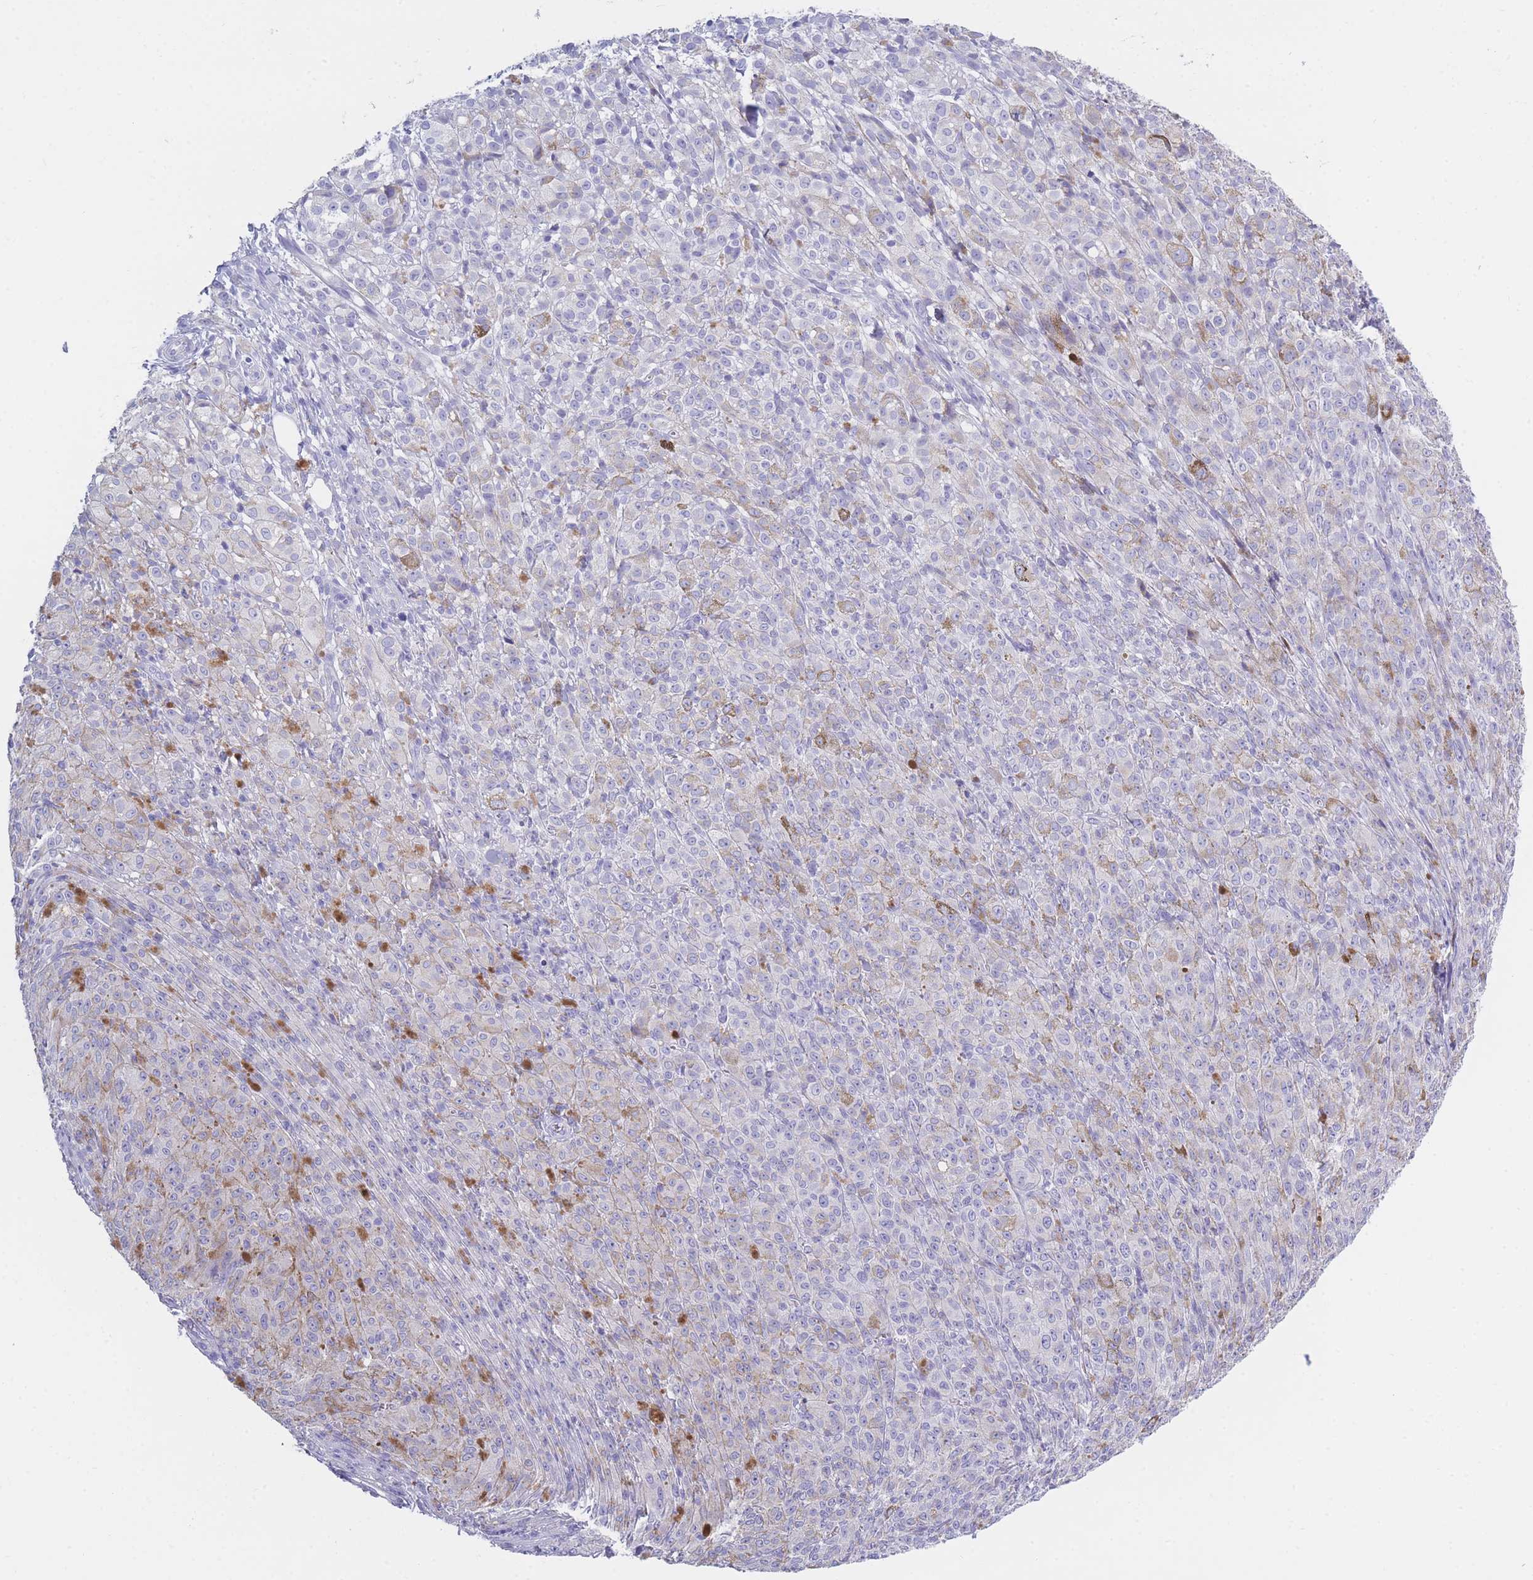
{"staining": {"intensity": "negative", "quantity": "none", "location": "none"}, "tissue": "melanoma", "cell_type": "Tumor cells", "image_type": "cancer", "snomed": [{"axis": "morphology", "description": "Malignant melanoma, NOS"}, {"axis": "topography", "description": "Skin"}], "caption": "This is a histopathology image of immunohistochemistry (IHC) staining of malignant melanoma, which shows no positivity in tumor cells.", "gene": "XKR8", "patient": {"sex": "female", "age": 52}}